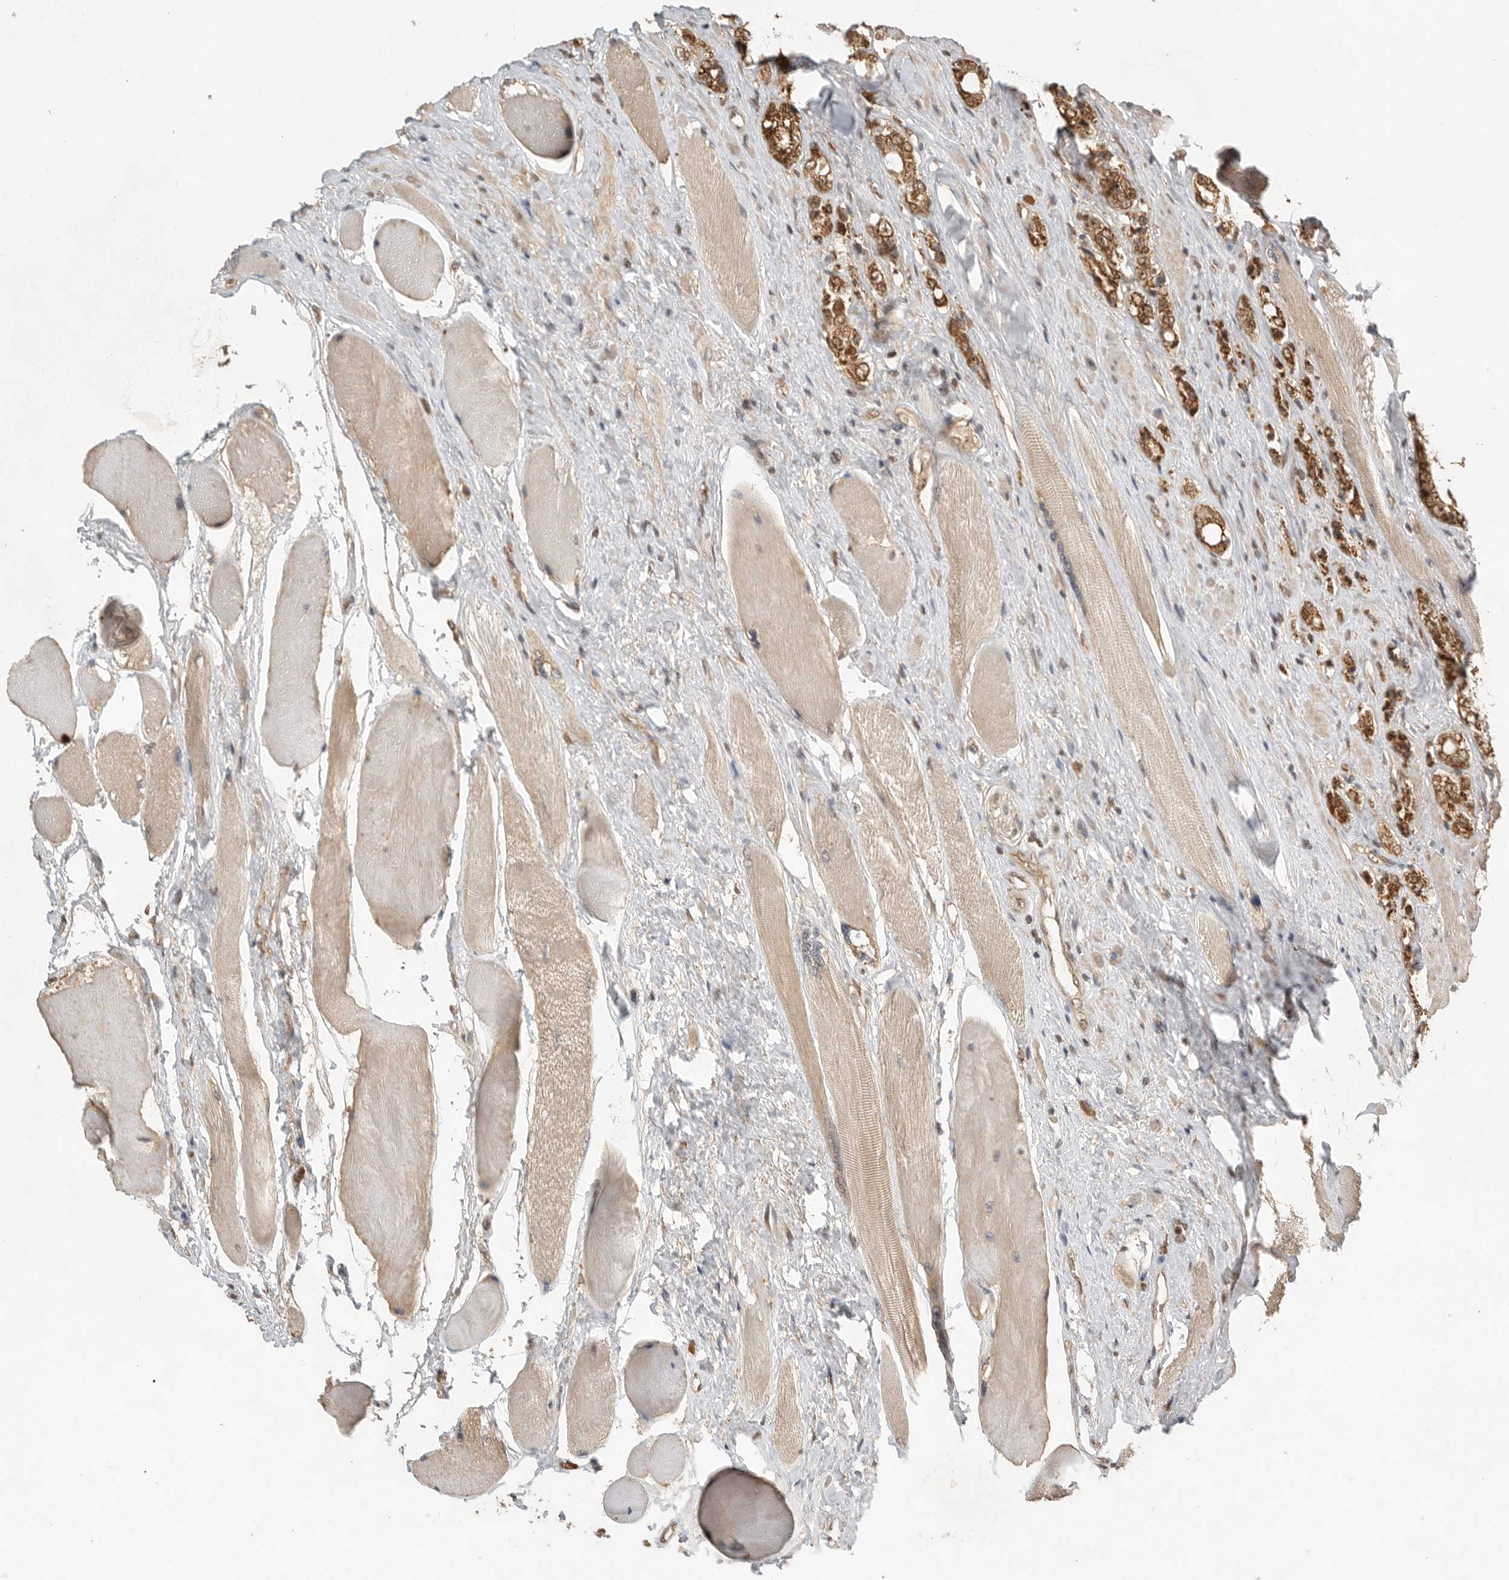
{"staining": {"intensity": "strong", "quantity": ">75%", "location": "cytoplasmic/membranous,nuclear"}, "tissue": "prostate cancer", "cell_type": "Tumor cells", "image_type": "cancer", "snomed": [{"axis": "morphology", "description": "Adenocarcinoma, High grade"}, {"axis": "topography", "description": "Prostate"}], "caption": "Prostate cancer (high-grade adenocarcinoma) tissue reveals strong cytoplasmic/membranous and nuclear staining in about >75% of tumor cells The staining is performed using DAB (3,3'-diaminobenzidine) brown chromogen to label protein expression. The nuclei are counter-stained blue using hematoxylin.", "gene": "DFFA", "patient": {"sex": "male", "age": 61}}